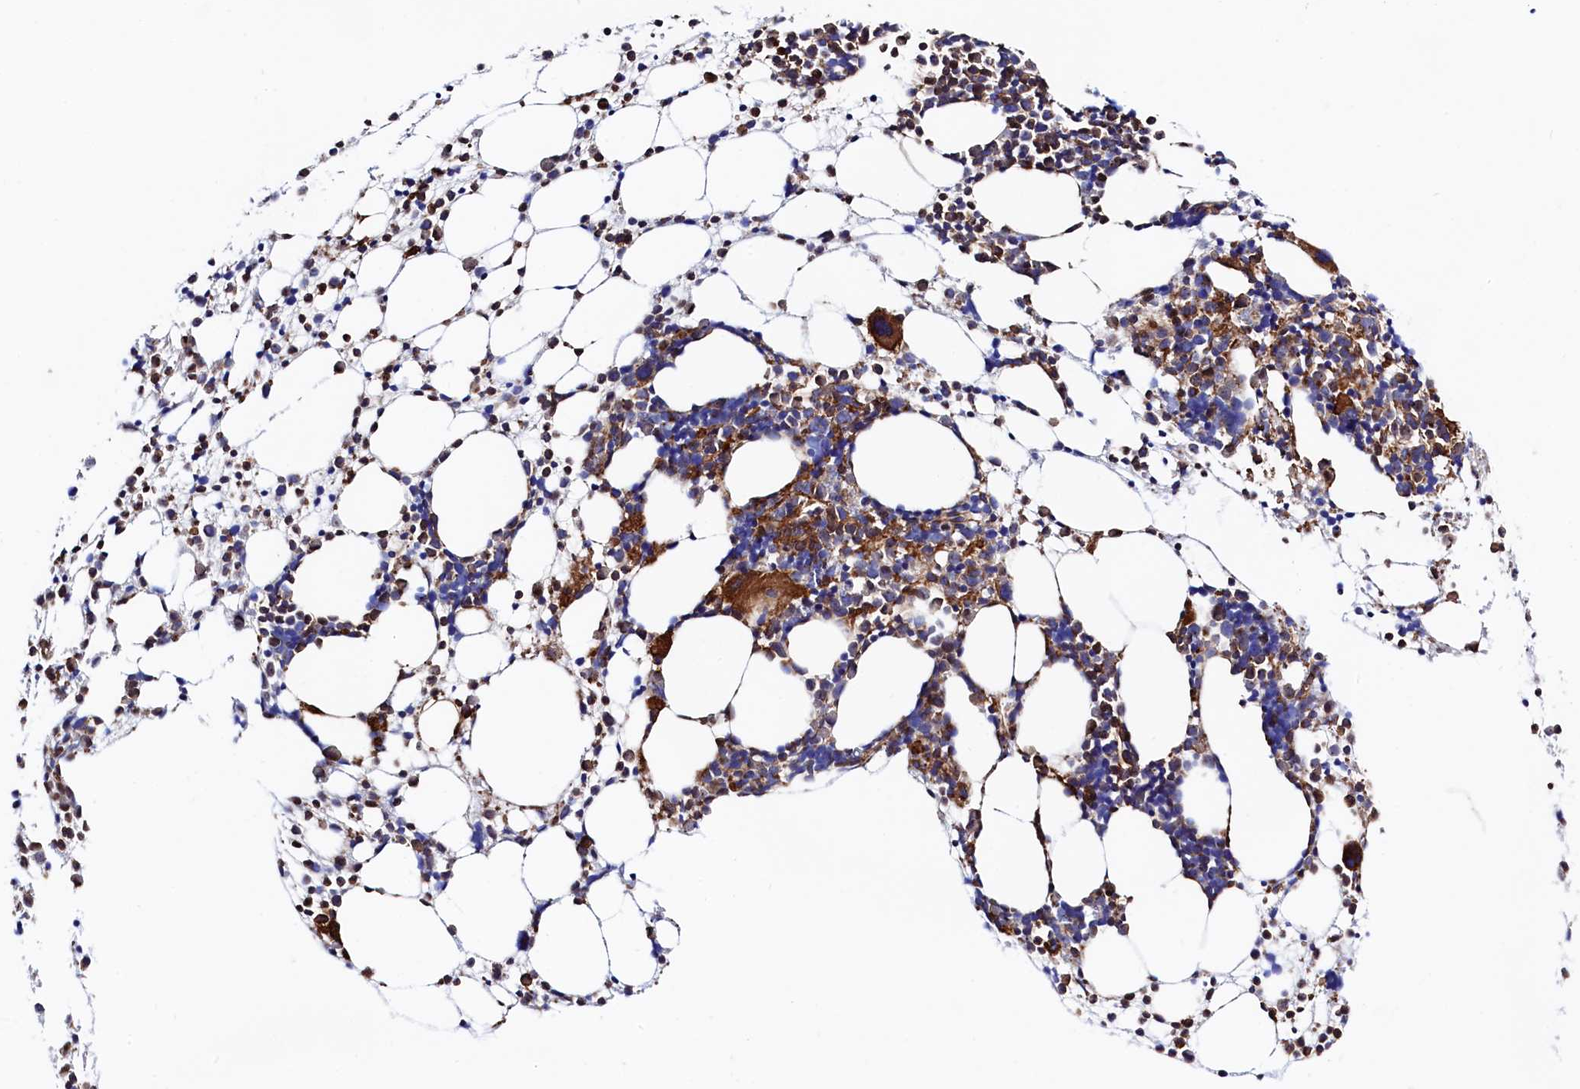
{"staining": {"intensity": "strong", "quantity": "<25%", "location": "cytoplasmic/membranous"}, "tissue": "bone marrow", "cell_type": "Hematopoietic cells", "image_type": "normal", "snomed": [{"axis": "morphology", "description": "Normal tissue, NOS"}, {"axis": "topography", "description": "Bone marrow"}], "caption": "Immunohistochemistry (IHC) of normal human bone marrow exhibits medium levels of strong cytoplasmic/membranous expression in about <25% of hematopoietic cells. (IHC, brightfield microscopy, high magnification).", "gene": "STAMBPL1", "patient": {"sex": "female", "age": 57}}